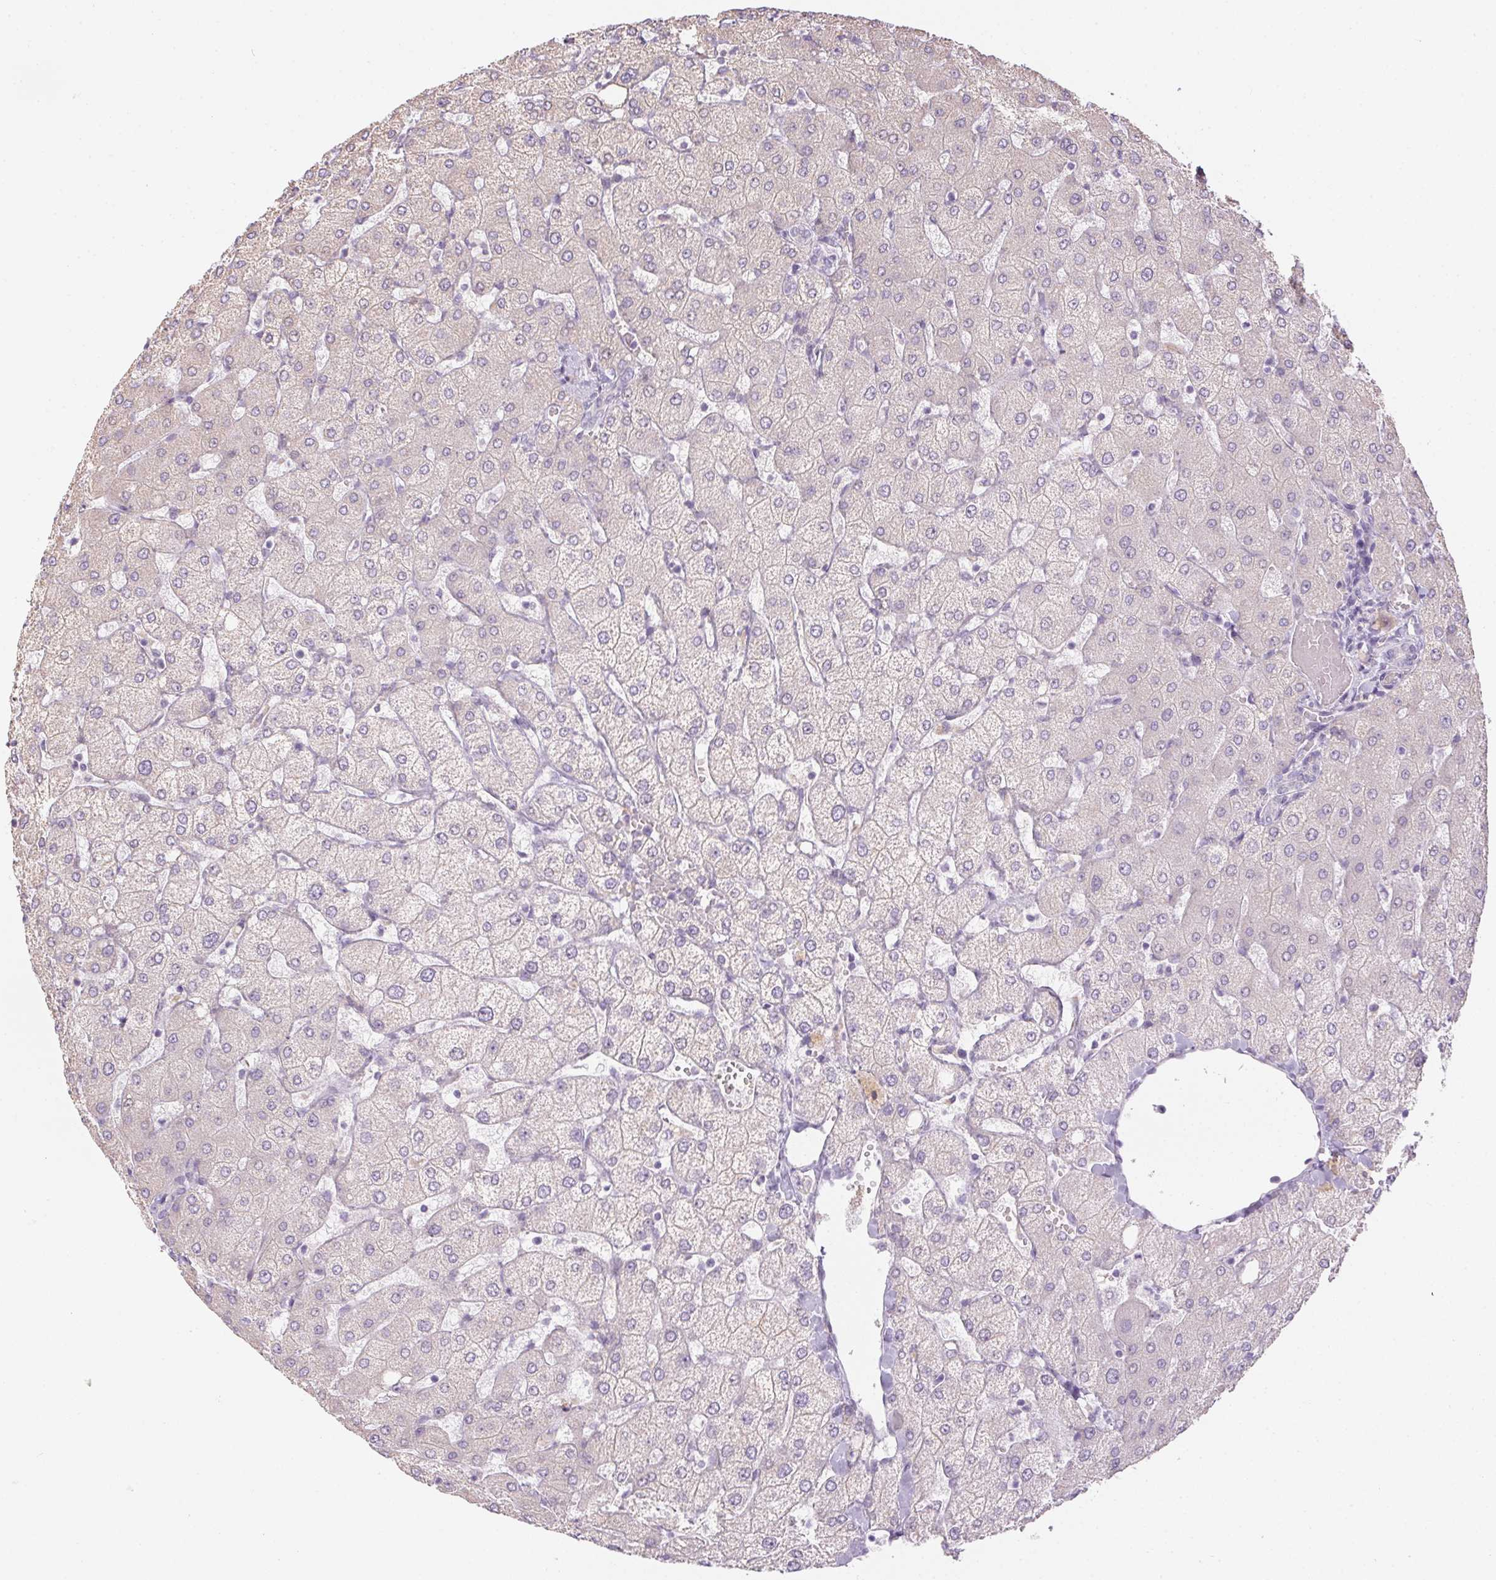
{"staining": {"intensity": "negative", "quantity": "none", "location": "none"}, "tissue": "liver", "cell_type": "Cholangiocytes", "image_type": "normal", "snomed": [{"axis": "morphology", "description": "Normal tissue, NOS"}, {"axis": "topography", "description": "Liver"}], "caption": "Immunohistochemistry histopathology image of benign liver stained for a protein (brown), which shows no positivity in cholangiocytes.", "gene": "CTCFL", "patient": {"sex": "female", "age": 54}}